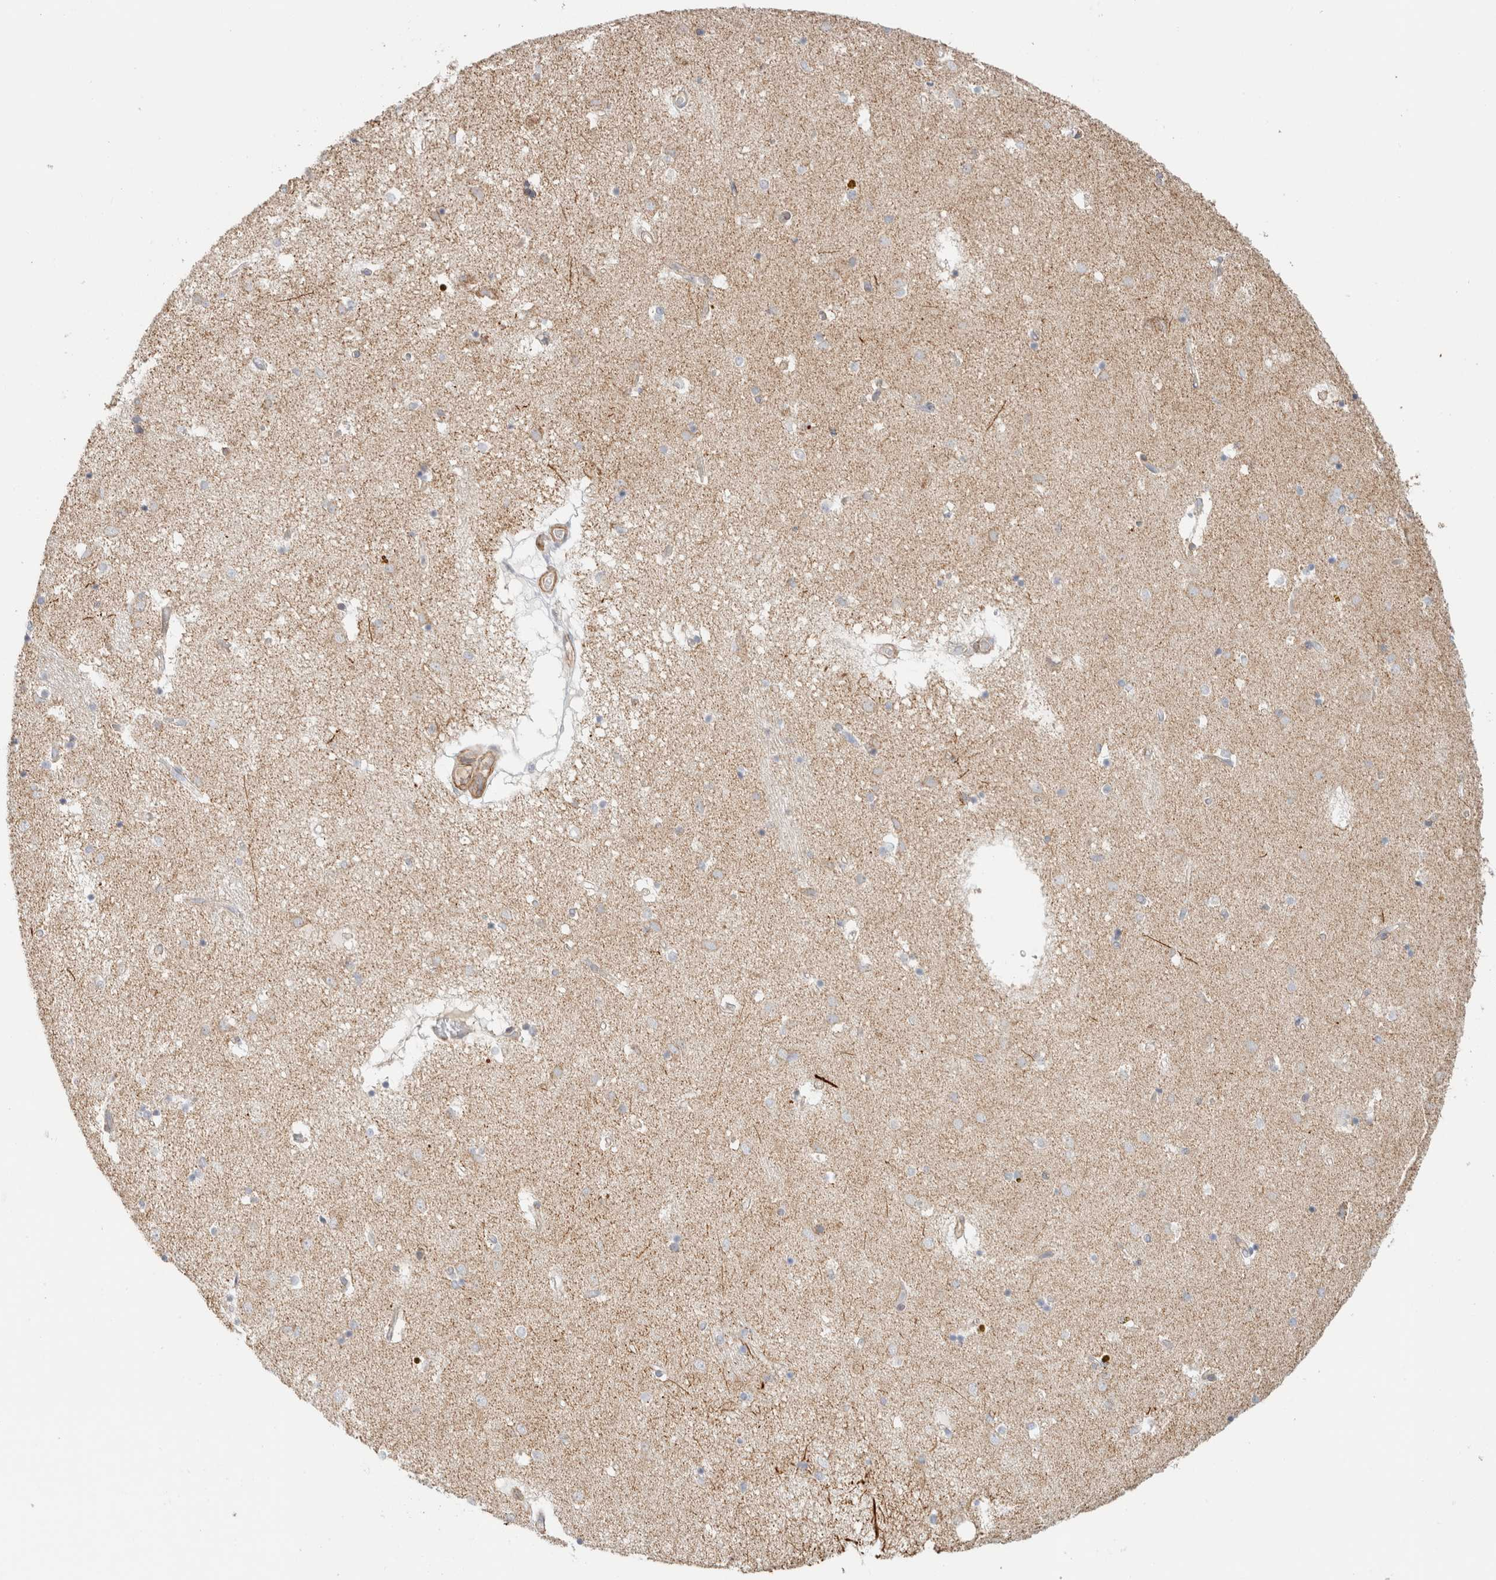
{"staining": {"intensity": "weak", "quantity": "<25%", "location": "cytoplasmic/membranous"}, "tissue": "caudate", "cell_type": "Glial cells", "image_type": "normal", "snomed": [{"axis": "morphology", "description": "Normal tissue, NOS"}, {"axis": "topography", "description": "Lateral ventricle wall"}], "caption": "DAB (3,3'-diaminobenzidine) immunohistochemical staining of unremarkable human caudate reveals no significant positivity in glial cells.", "gene": "MRM3", "patient": {"sex": "male", "age": 70}}